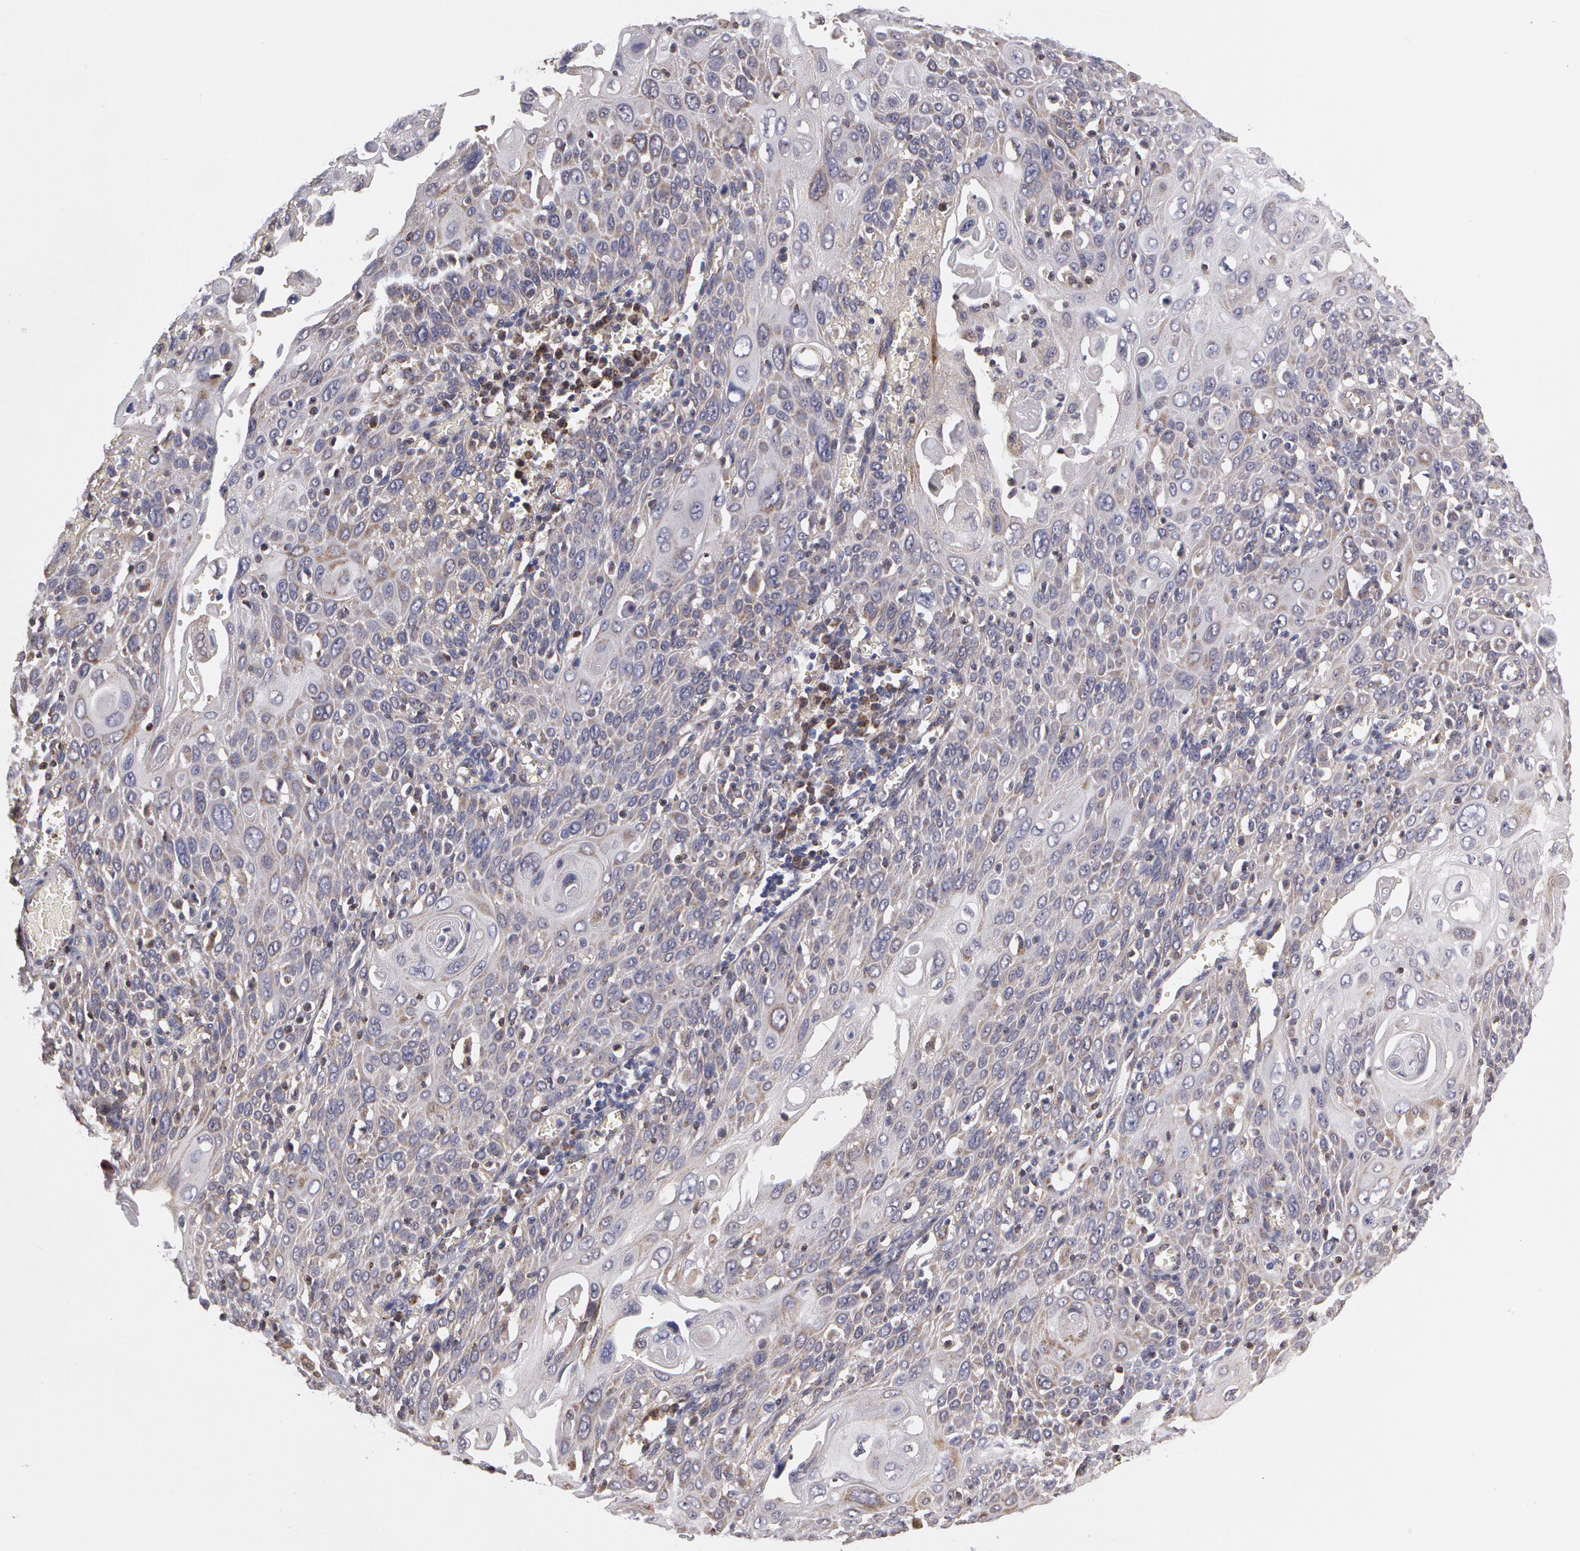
{"staining": {"intensity": "weak", "quantity": ">75%", "location": "cytoplasmic/membranous"}, "tissue": "cervical cancer", "cell_type": "Tumor cells", "image_type": "cancer", "snomed": [{"axis": "morphology", "description": "Squamous cell carcinoma, NOS"}, {"axis": "topography", "description": "Cervix"}], "caption": "Cervical squamous cell carcinoma was stained to show a protein in brown. There is low levels of weak cytoplasmic/membranous positivity in approximately >75% of tumor cells.", "gene": "MPST", "patient": {"sex": "female", "age": 54}}